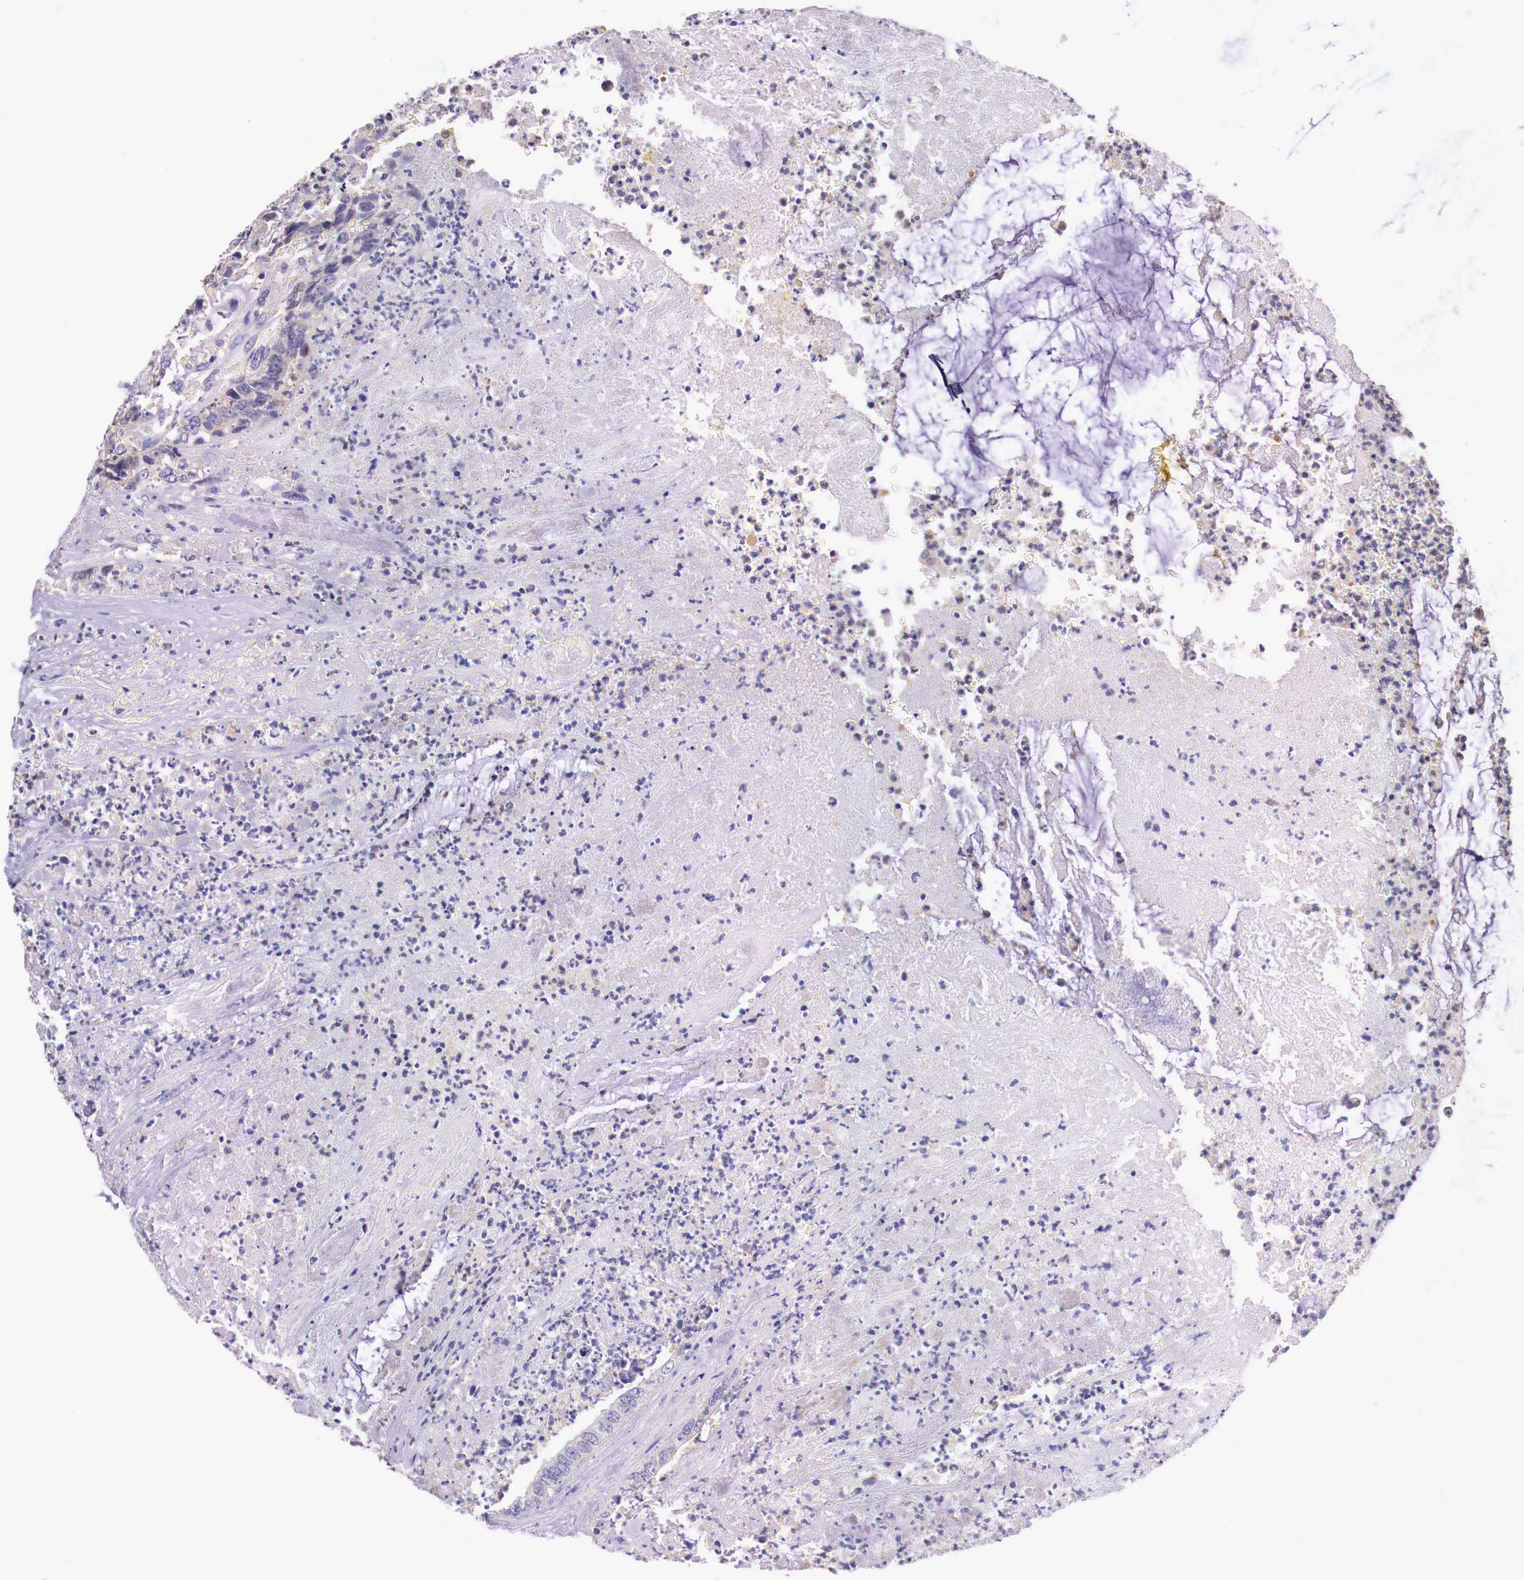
{"staining": {"intensity": "weak", "quantity": "25%-75%", "location": "cytoplasmic/membranous"}, "tissue": "colorectal cancer", "cell_type": "Tumor cells", "image_type": "cancer", "snomed": [{"axis": "morphology", "description": "Adenocarcinoma, NOS"}, {"axis": "topography", "description": "Rectum"}], "caption": "A photomicrograph of human colorectal cancer (adenocarcinoma) stained for a protein displays weak cytoplasmic/membranous brown staining in tumor cells. Nuclei are stained in blue.", "gene": "GRIPAP1", "patient": {"sex": "female", "age": 65}}